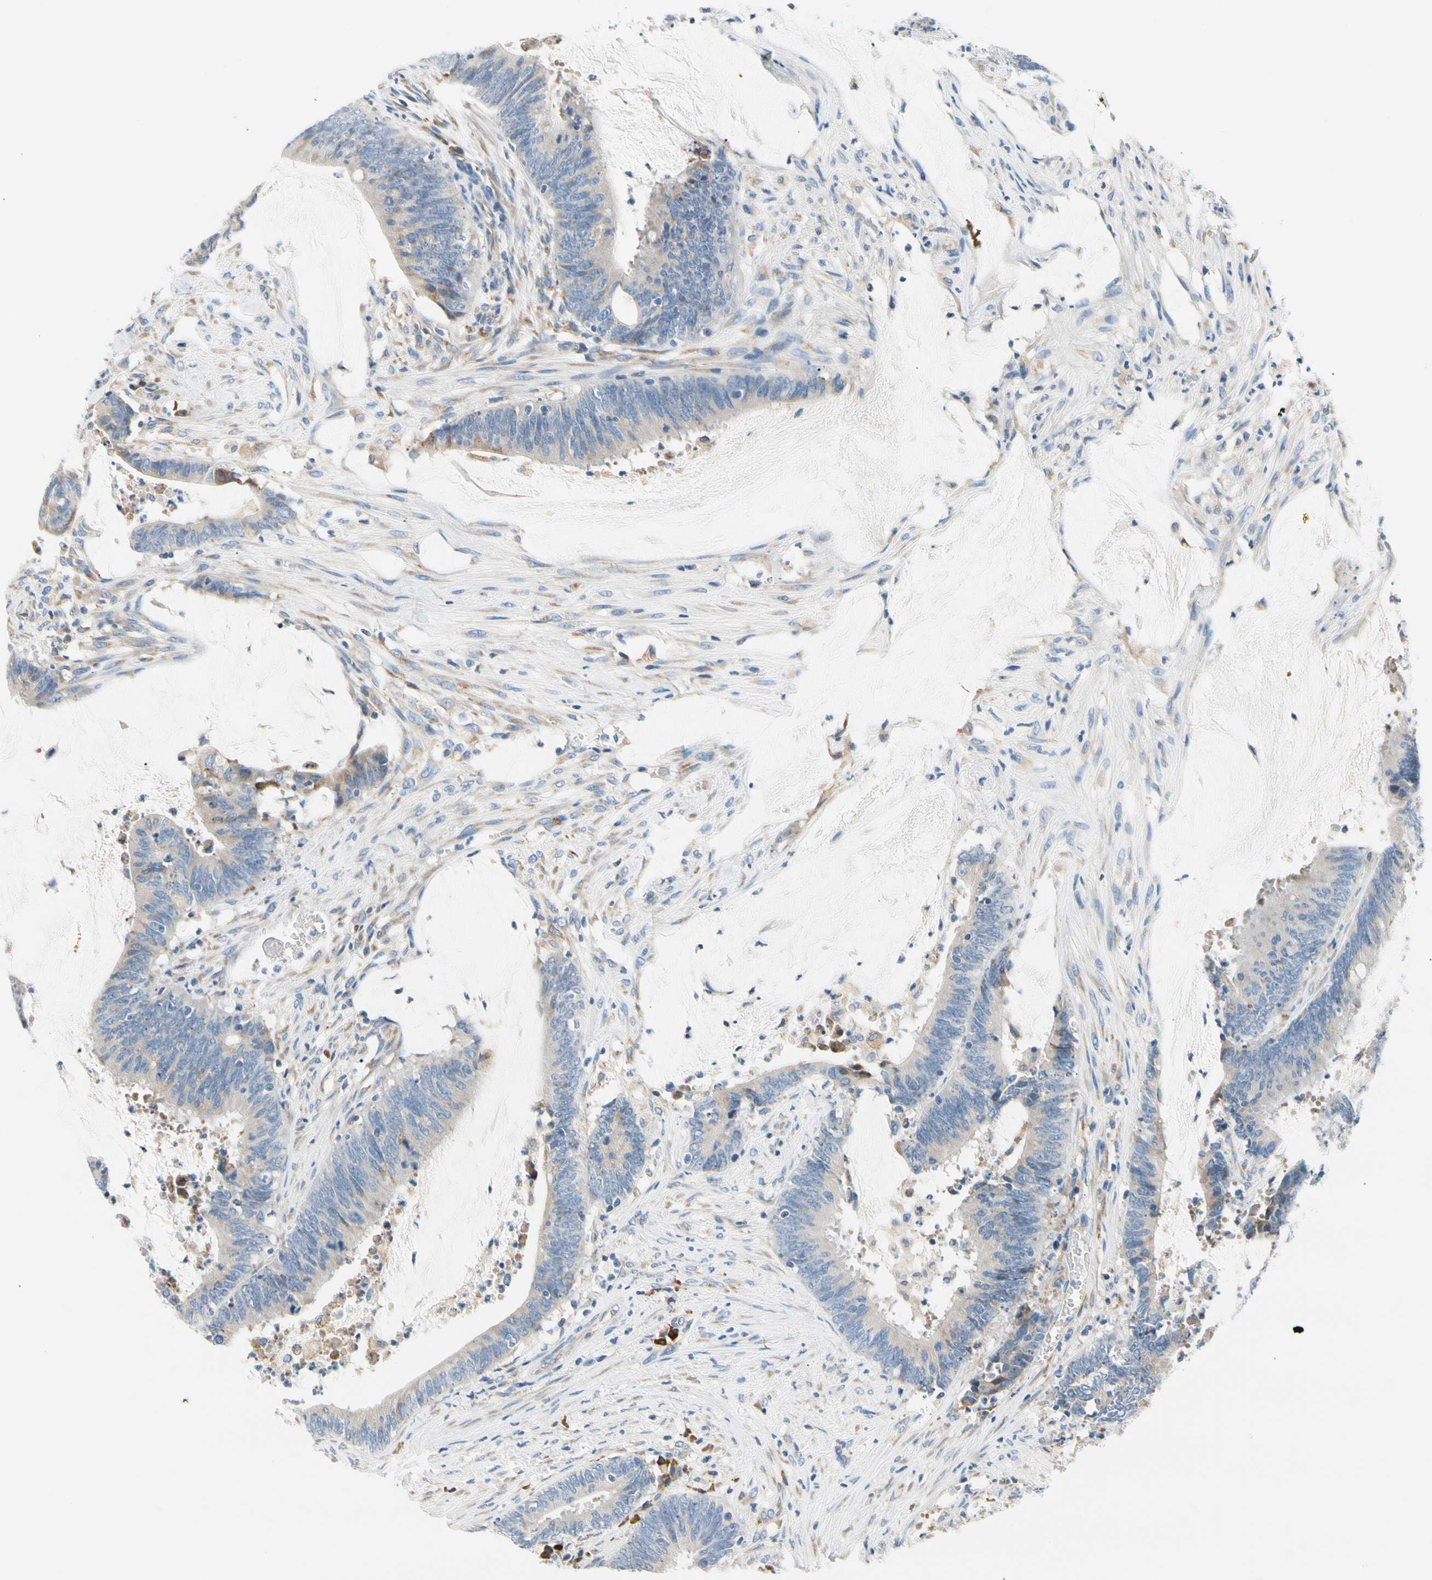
{"staining": {"intensity": "negative", "quantity": "none", "location": "none"}, "tissue": "colorectal cancer", "cell_type": "Tumor cells", "image_type": "cancer", "snomed": [{"axis": "morphology", "description": "Adenocarcinoma, NOS"}, {"axis": "topography", "description": "Rectum"}], "caption": "Human colorectal adenocarcinoma stained for a protein using immunohistochemistry (IHC) exhibits no positivity in tumor cells.", "gene": "STXBP1", "patient": {"sex": "female", "age": 66}}